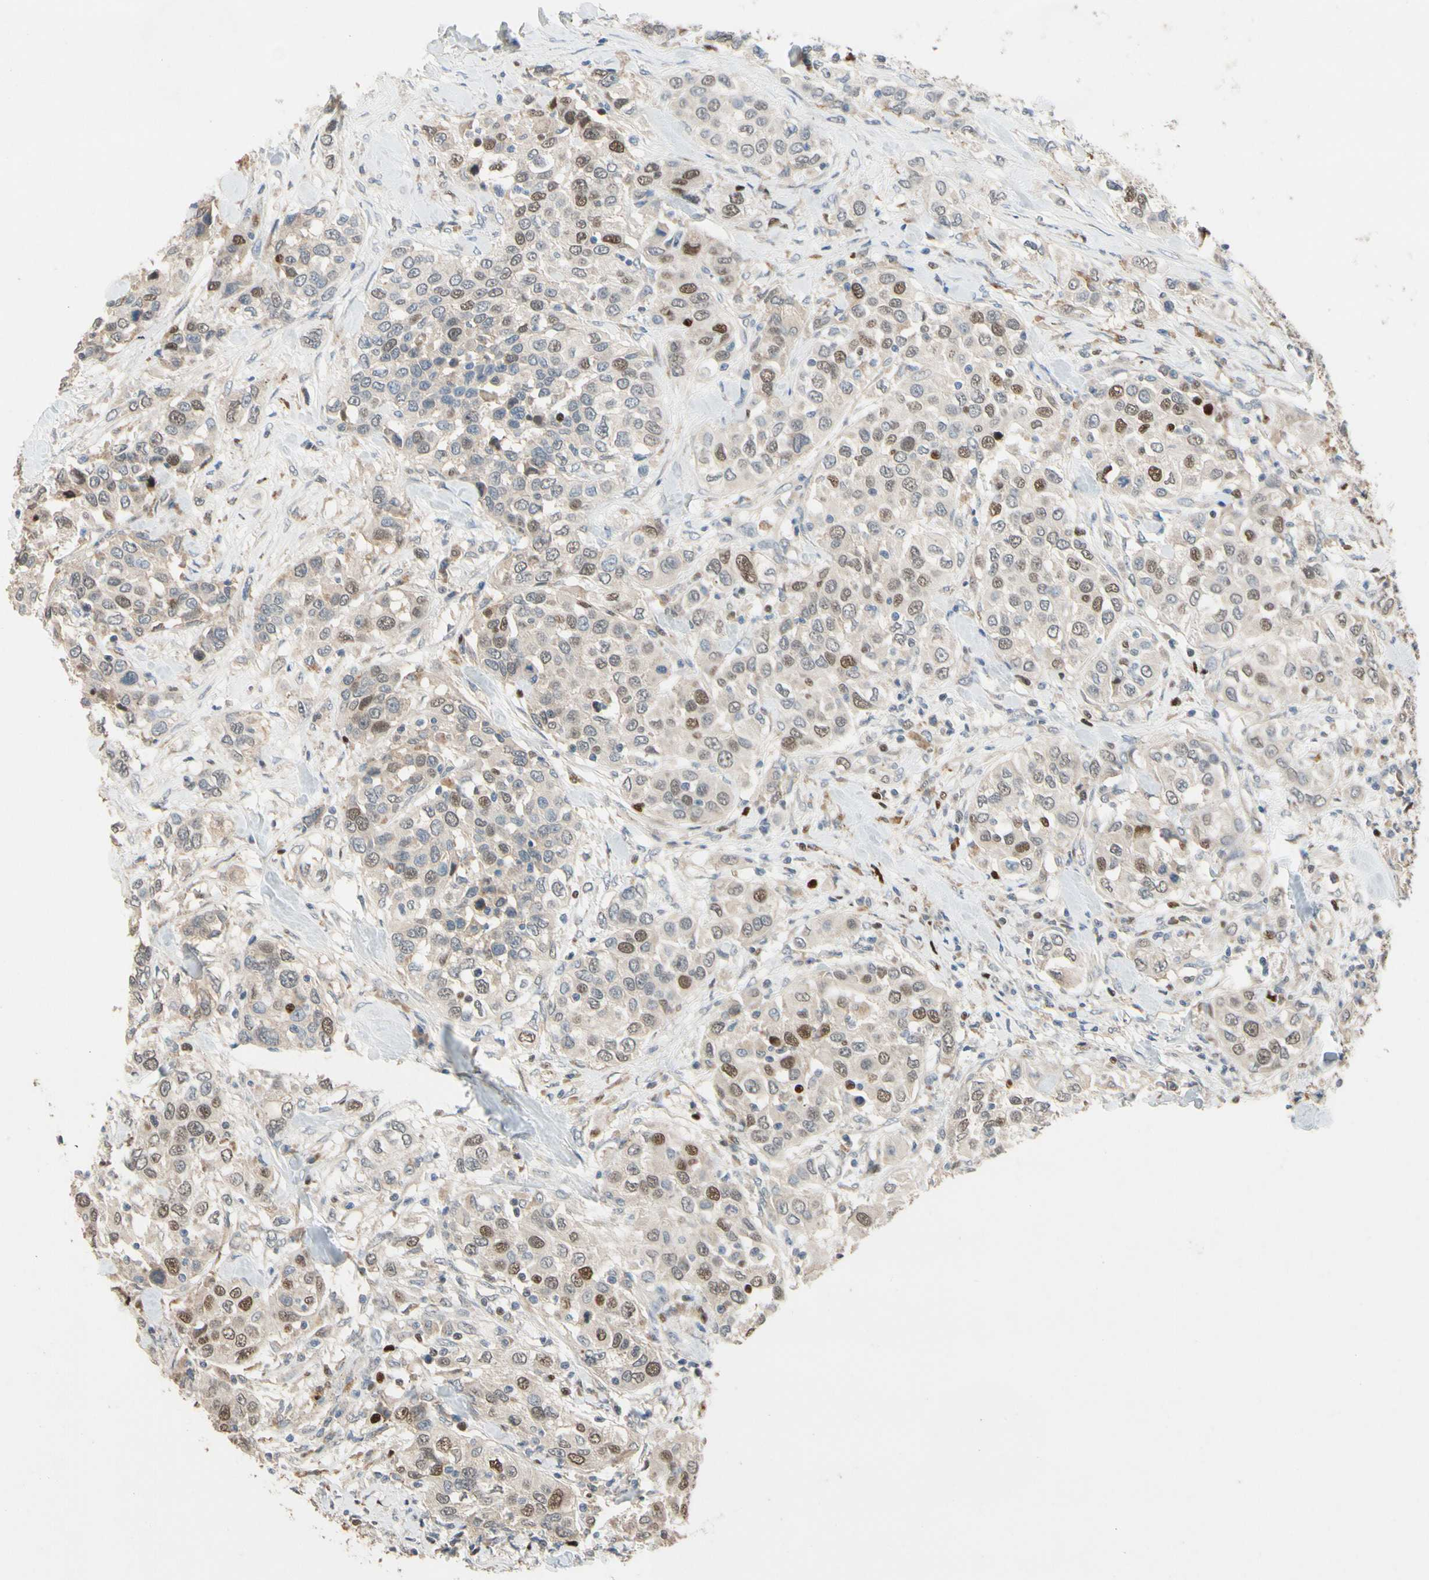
{"staining": {"intensity": "moderate", "quantity": "<25%", "location": "cytoplasmic/membranous"}, "tissue": "urothelial cancer", "cell_type": "Tumor cells", "image_type": "cancer", "snomed": [{"axis": "morphology", "description": "Urothelial carcinoma, High grade"}, {"axis": "topography", "description": "Urinary bladder"}], "caption": "Urothelial cancer stained with a protein marker demonstrates moderate staining in tumor cells.", "gene": "ZKSCAN4", "patient": {"sex": "female", "age": 80}}